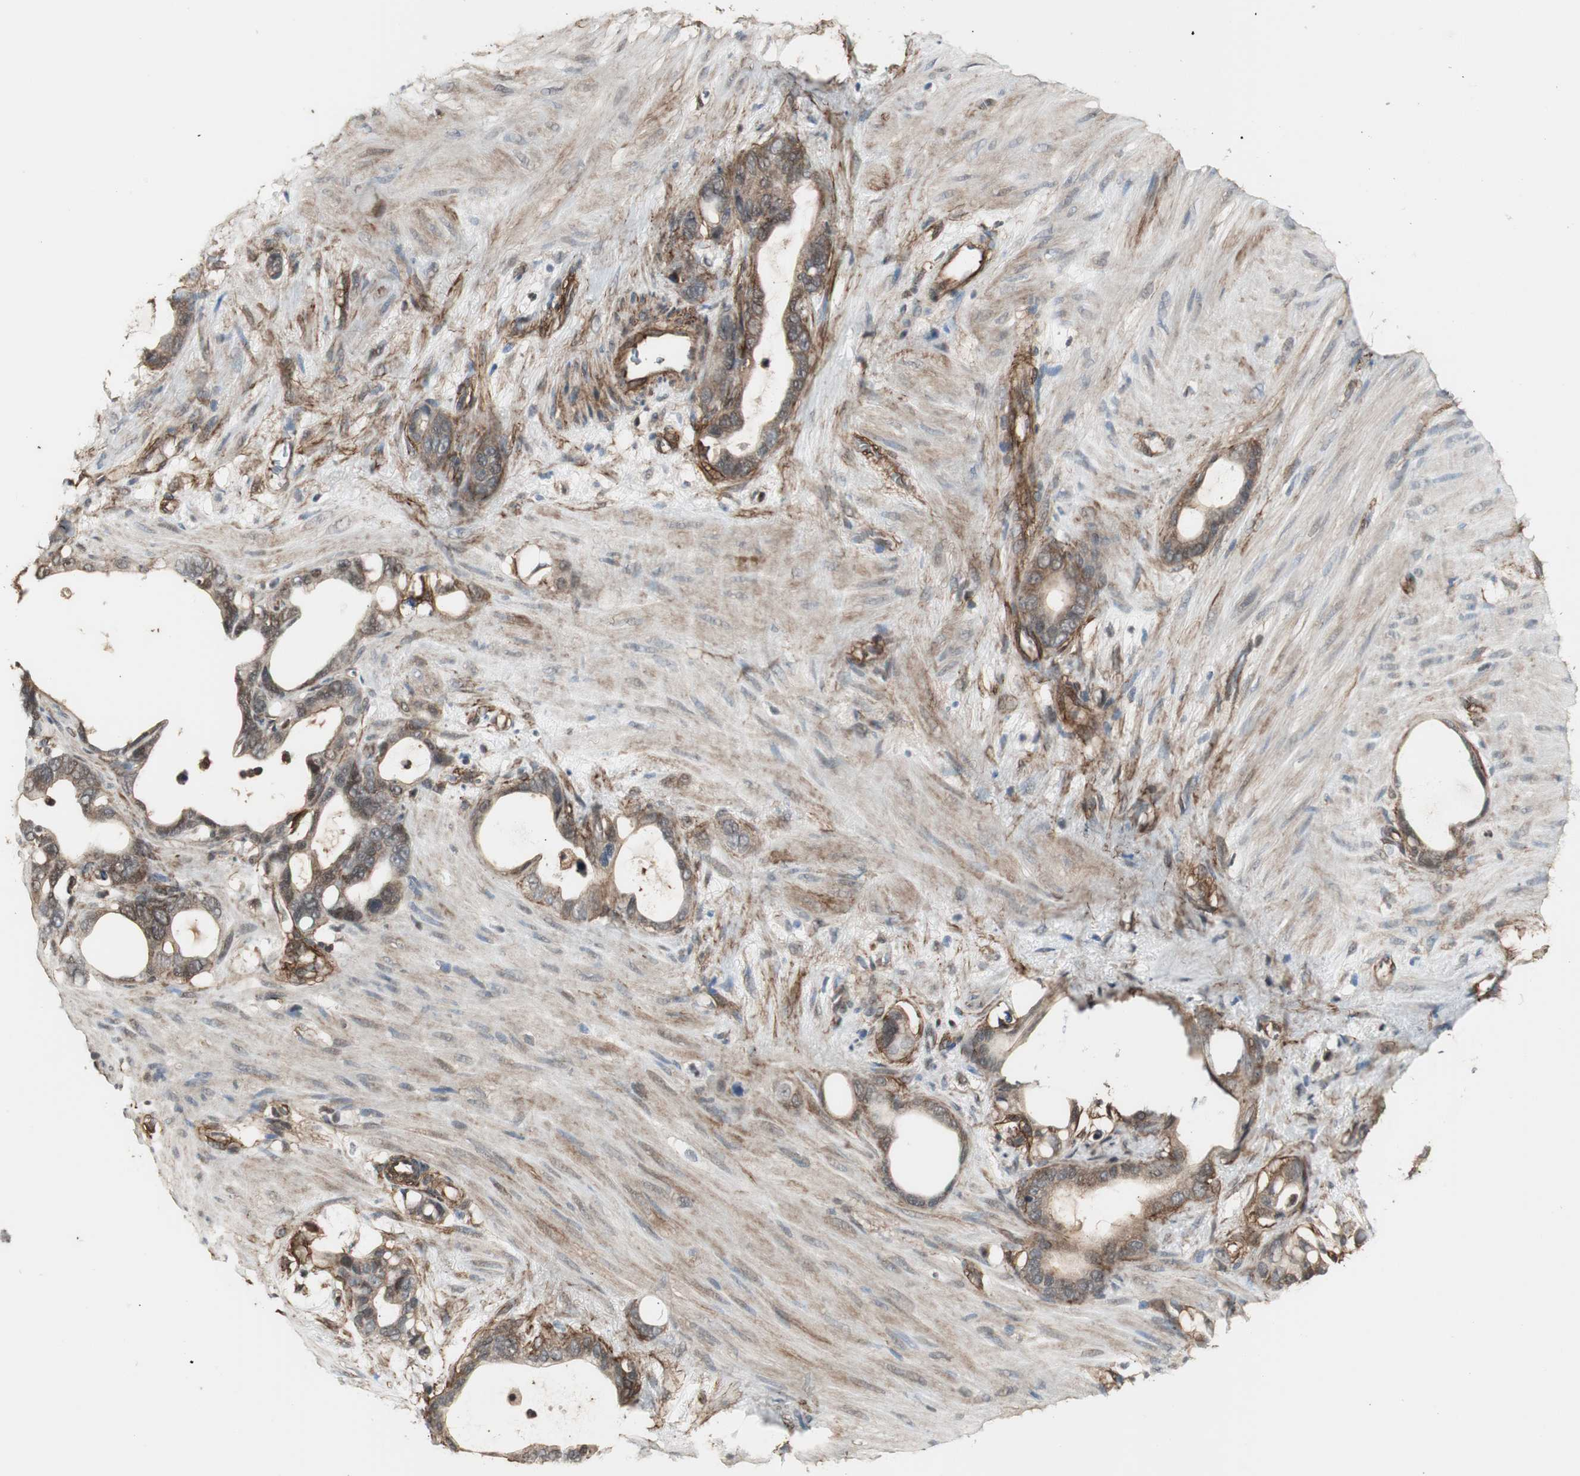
{"staining": {"intensity": "moderate", "quantity": ">75%", "location": "cytoplasmic/membranous"}, "tissue": "stomach cancer", "cell_type": "Tumor cells", "image_type": "cancer", "snomed": [{"axis": "morphology", "description": "Adenocarcinoma, NOS"}, {"axis": "topography", "description": "Stomach"}], "caption": "Protein staining demonstrates moderate cytoplasmic/membranous positivity in about >75% of tumor cells in stomach adenocarcinoma.", "gene": "PTPN11", "patient": {"sex": "female", "age": 75}}